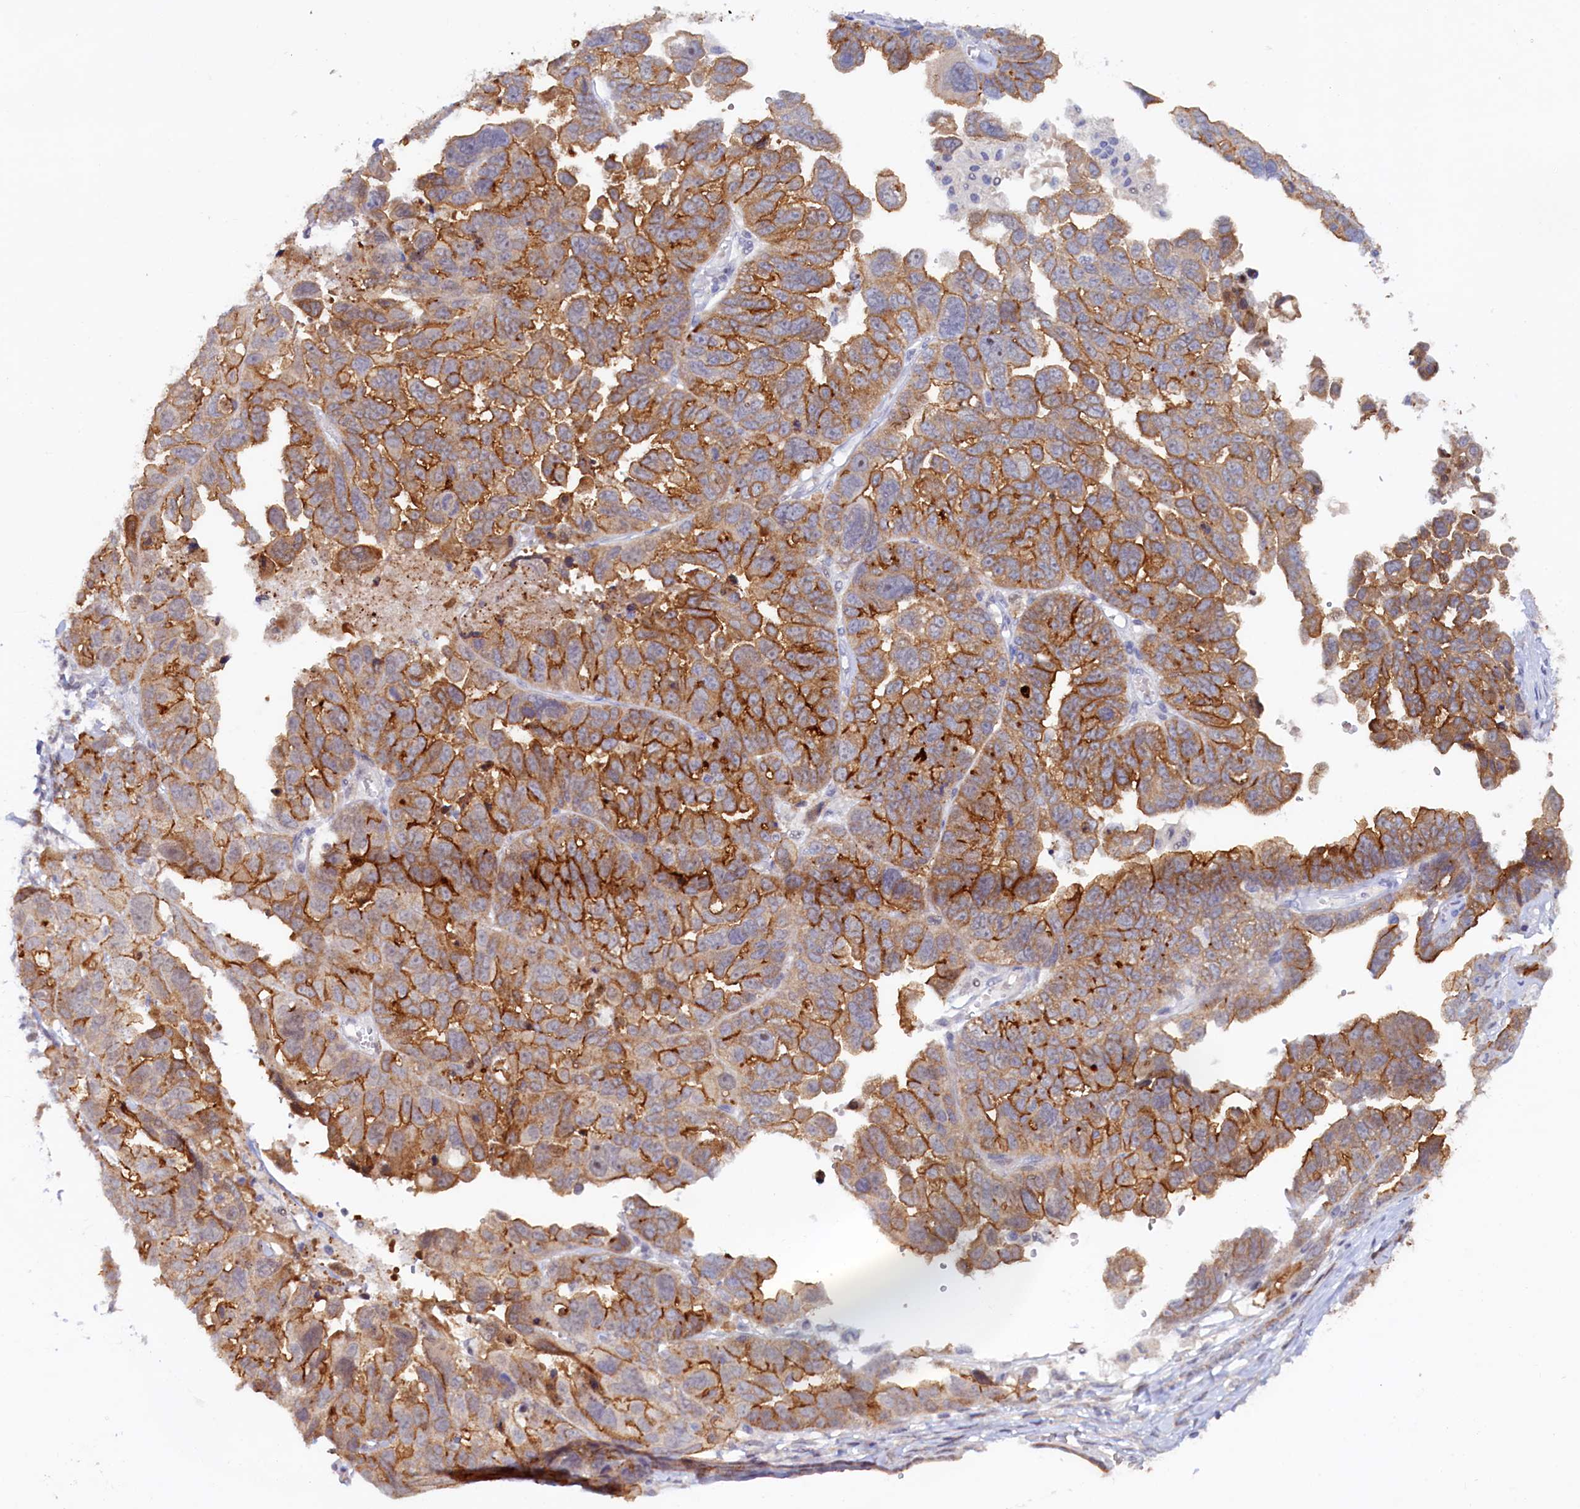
{"staining": {"intensity": "strong", "quantity": "25%-75%", "location": "cytoplasmic/membranous"}, "tissue": "ovarian cancer", "cell_type": "Tumor cells", "image_type": "cancer", "snomed": [{"axis": "morphology", "description": "Cystadenocarcinoma, serous, NOS"}, {"axis": "topography", "description": "Ovary"}], "caption": "Ovarian cancer (serous cystadenocarcinoma) stained with DAB immunohistochemistry reveals high levels of strong cytoplasmic/membranous staining in about 25%-75% of tumor cells.", "gene": "PACSIN3", "patient": {"sex": "female", "age": 79}}